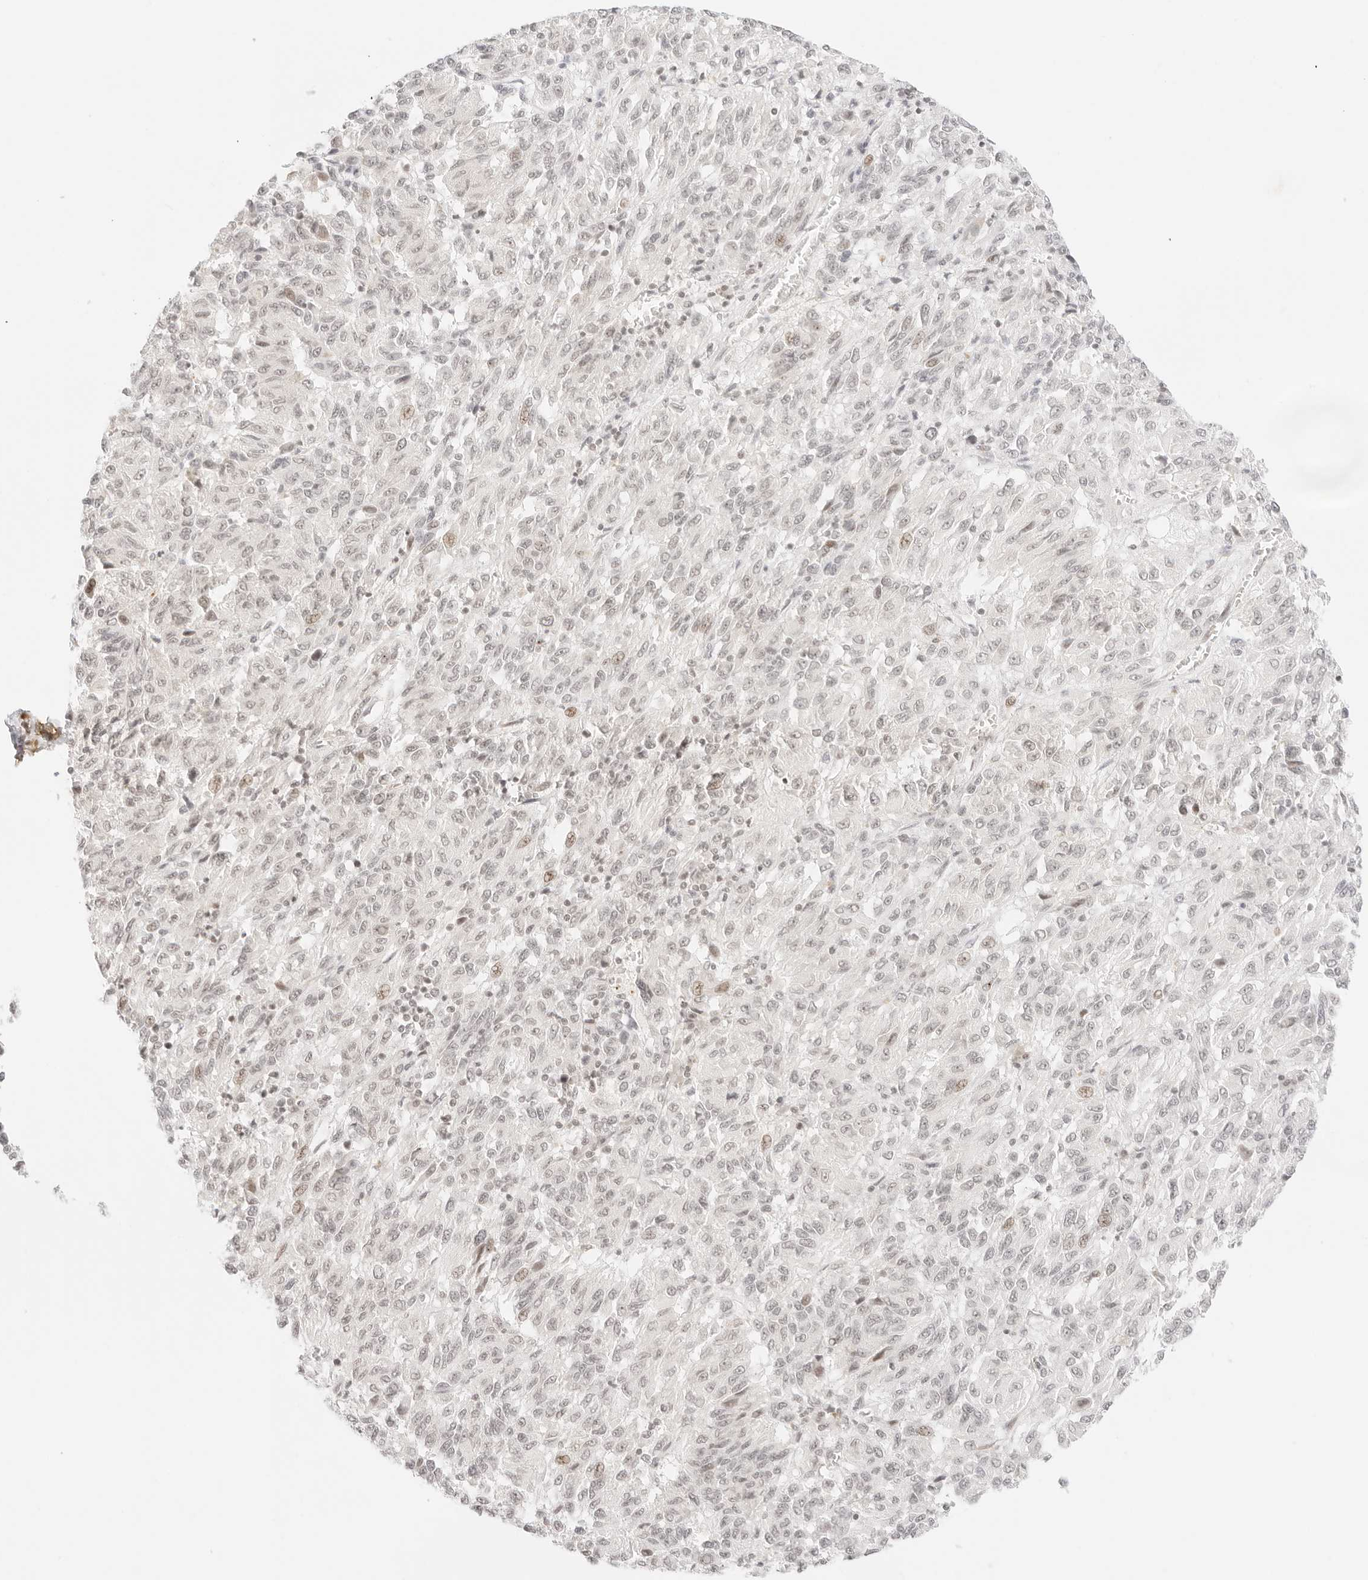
{"staining": {"intensity": "negative", "quantity": "none", "location": "none"}, "tissue": "melanoma", "cell_type": "Tumor cells", "image_type": "cancer", "snomed": [{"axis": "morphology", "description": "Malignant melanoma, Metastatic site"}, {"axis": "topography", "description": "Lung"}], "caption": "IHC of human malignant melanoma (metastatic site) exhibits no positivity in tumor cells.", "gene": "GNAS", "patient": {"sex": "male", "age": 64}}